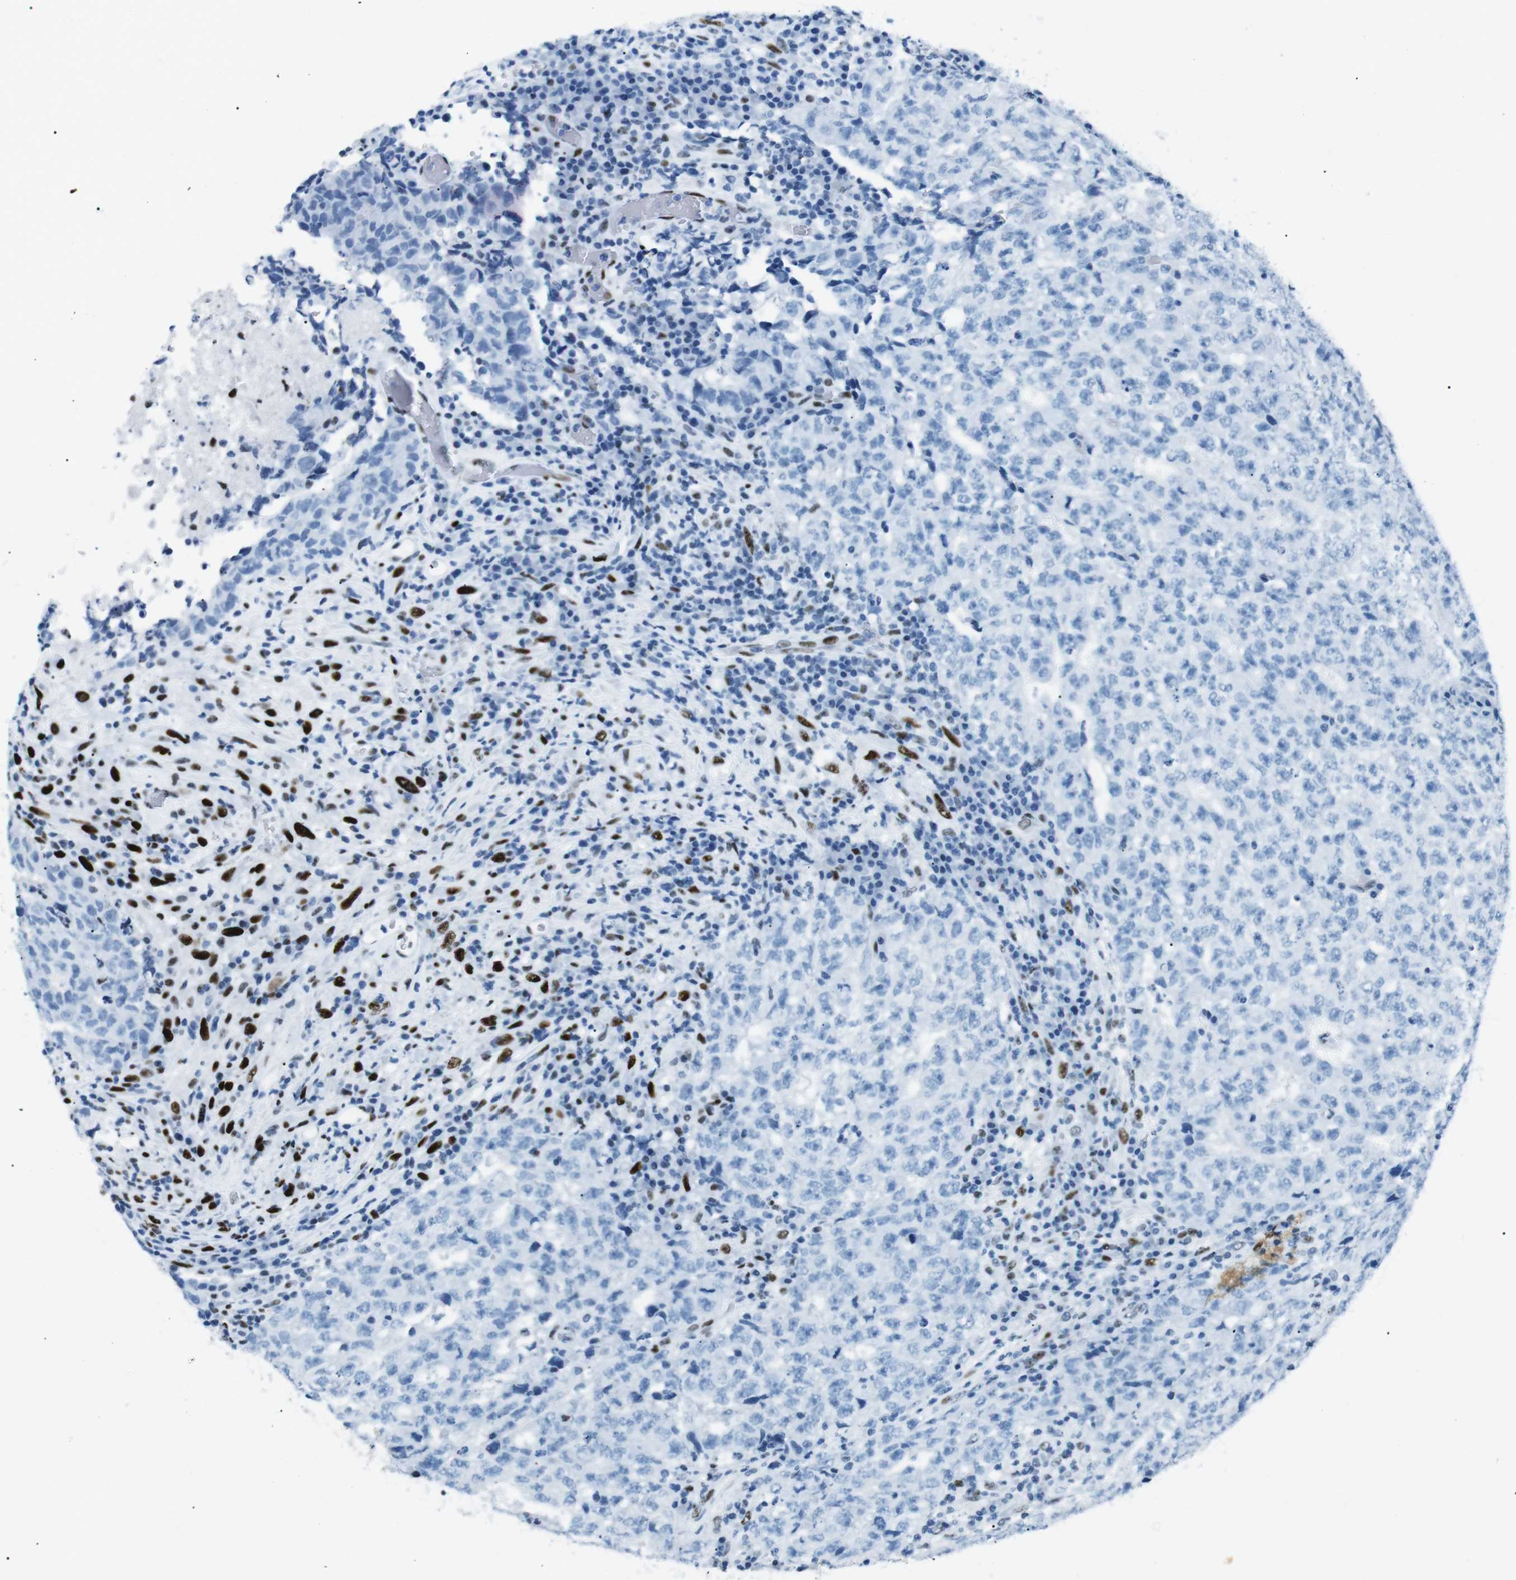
{"staining": {"intensity": "negative", "quantity": "none", "location": "none"}, "tissue": "testis cancer", "cell_type": "Tumor cells", "image_type": "cancer", "snomed": [{"axis": "morphology", "description": "Necrosis, NOS"}, {"axis": "morphology", "description": "Carcinoma, Embryonal, NOS"}, {"axis": "topography", "description": "Testis"}], "caption": "This histopathology image is of testis cancer (embryonal carcinoma) stained with immunohistochemistry to label a protein in brown with the nuclei are counter-stained blue. There is no staining in tumor cells. The staining was performed using DAB (3,3'-diaminobenzidine) to visualize the protein expression in brown, while the nuclei were stained in blue with hematoxylin (Magnification: 20x).", "gene": "PML", "patient": {"sex": "male", "age": 19}}